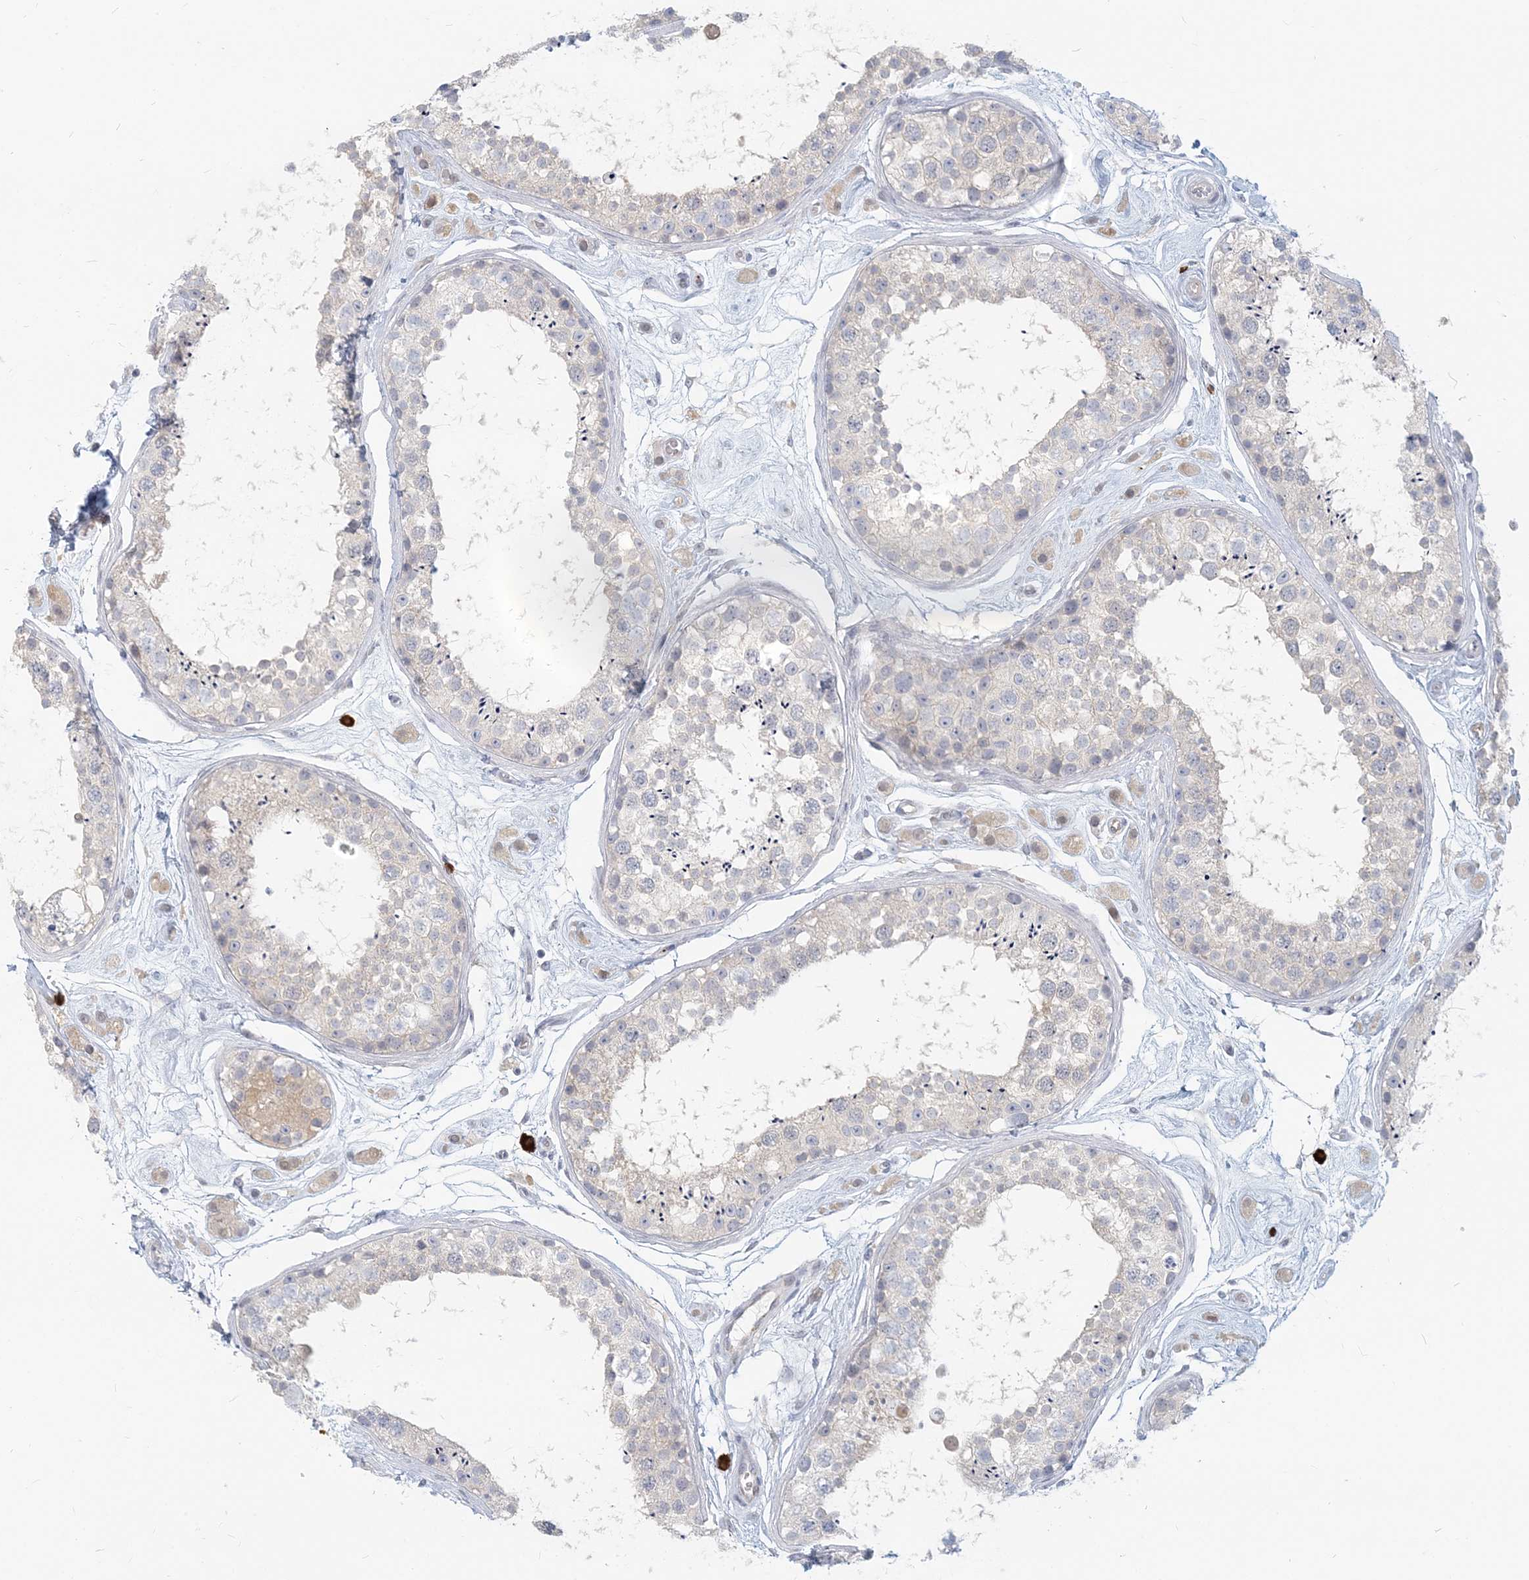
{"staining": {"intensity": "negative", "quantity": "none", "location": "none"}, "tissue": "testis", "cell_type": "Cells in seminiferous ducts", "image_type": "normal", "snomed": [{"axis": "morphology", "description": "Normal tissue, NOS"}, {"axis": "topography", "description": "Testis"}], "caption": "This is a image of immunohistochemistry staining of normal testis, which shows no expression in cells in seminiferous ducts. The staining was performed using DAB to visualize the protein expression in brown, while the nuclei were stained in blue with hematoxylin (Magnification: 20x).", "gene": "GMPPA", "patient": {"sex": "male", "age": 25}}